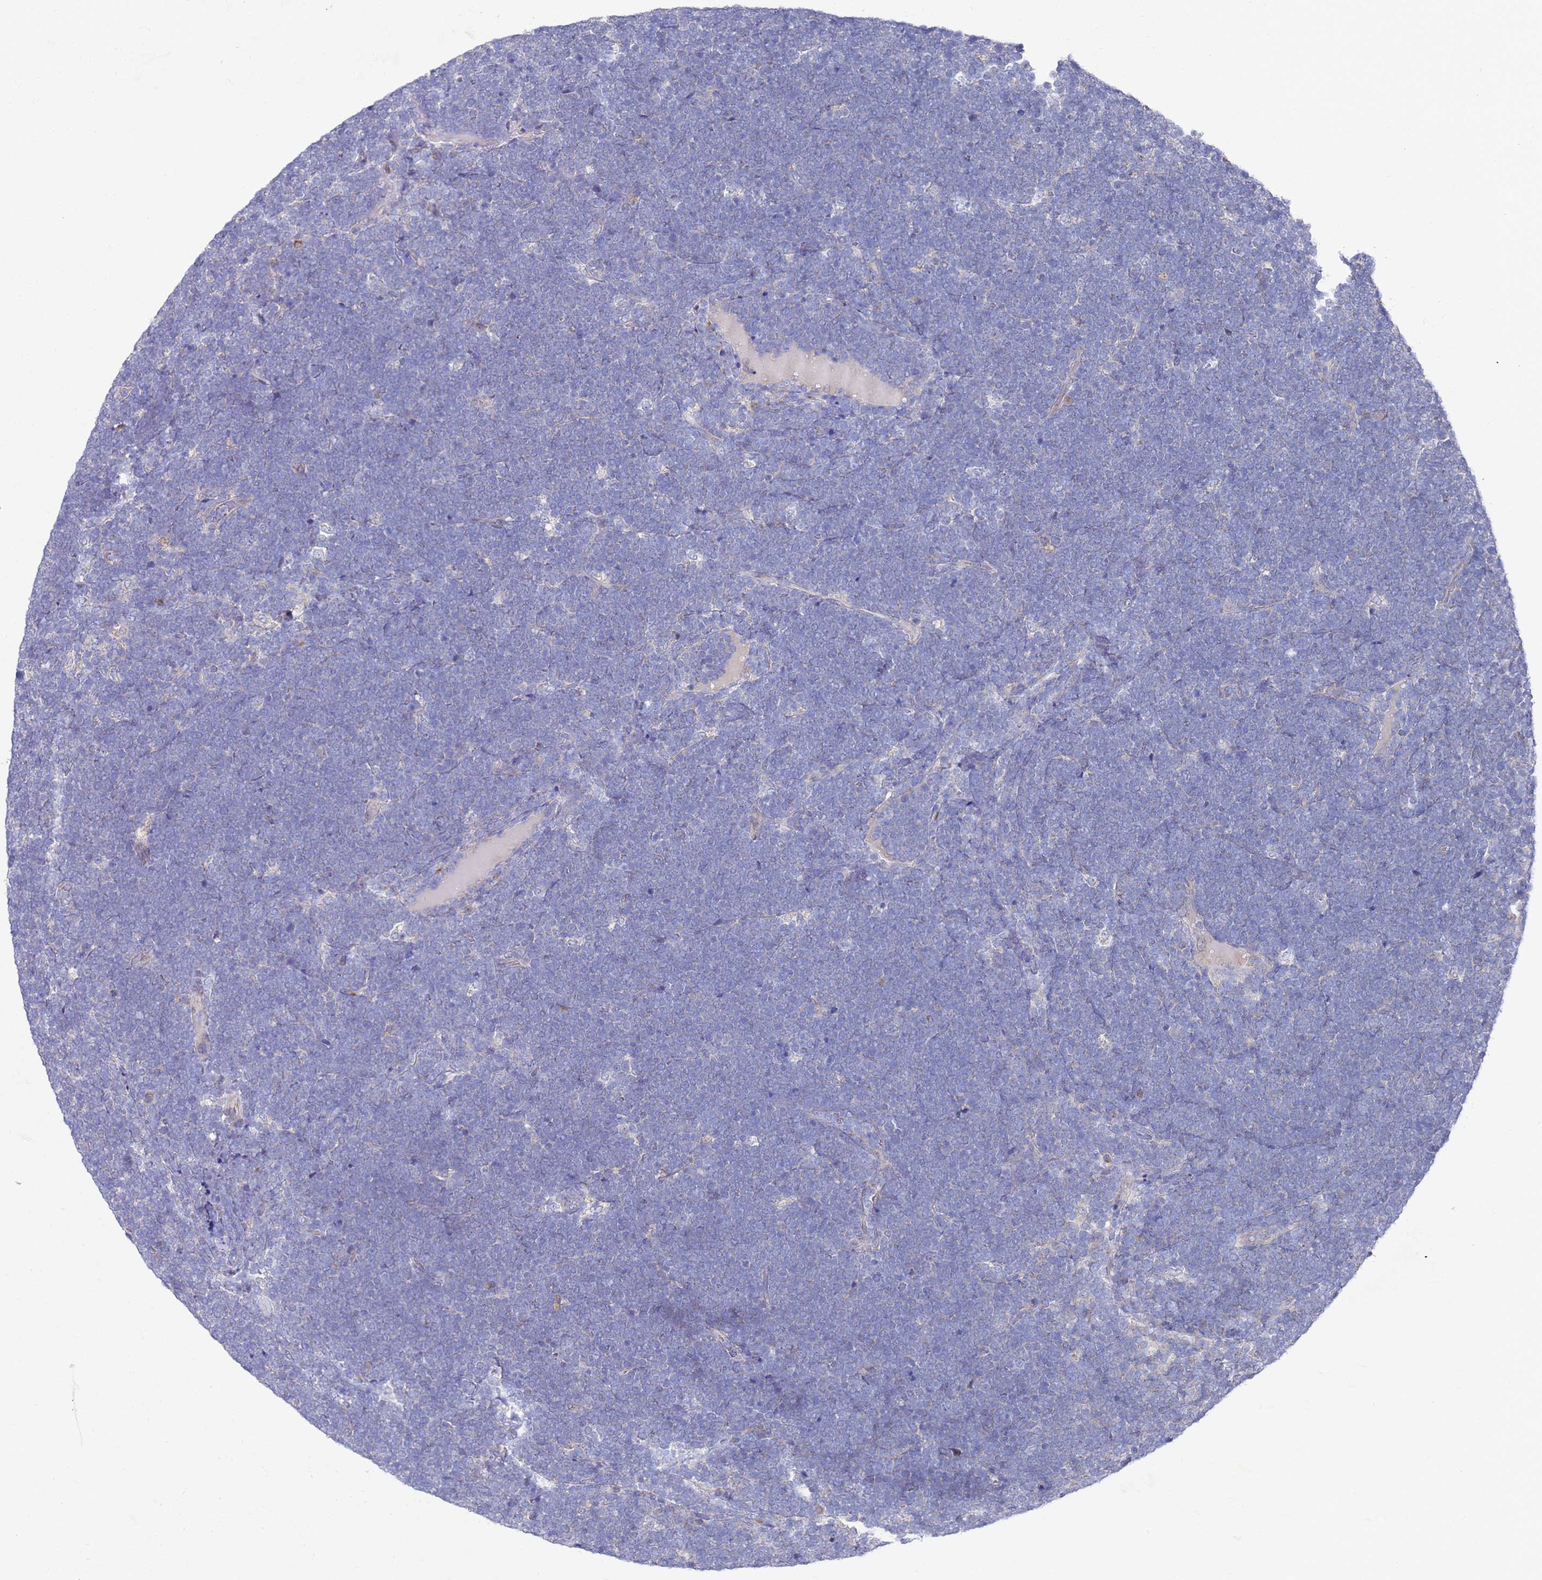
{"staining": {"intensity": "negative", "quantity": "none", "location": "none"}, "tissue": "lymphoma", "cell_type": "Tumor cells", "image_type": "cancer", "snomed": [{"axis": "morphology", "description": "Malignant lymphoma, non-Hodgkin's type, High grade"}, {"axis": "topography", "description": "Lymph node"}], "caption": "High-grade malignant lymphoma, non-Hodgkin's type stained for a protein using IHC displays no staining tumor cells.", "gene": "NPEPPS", "patient": {"sex": "male", "age": 13}}